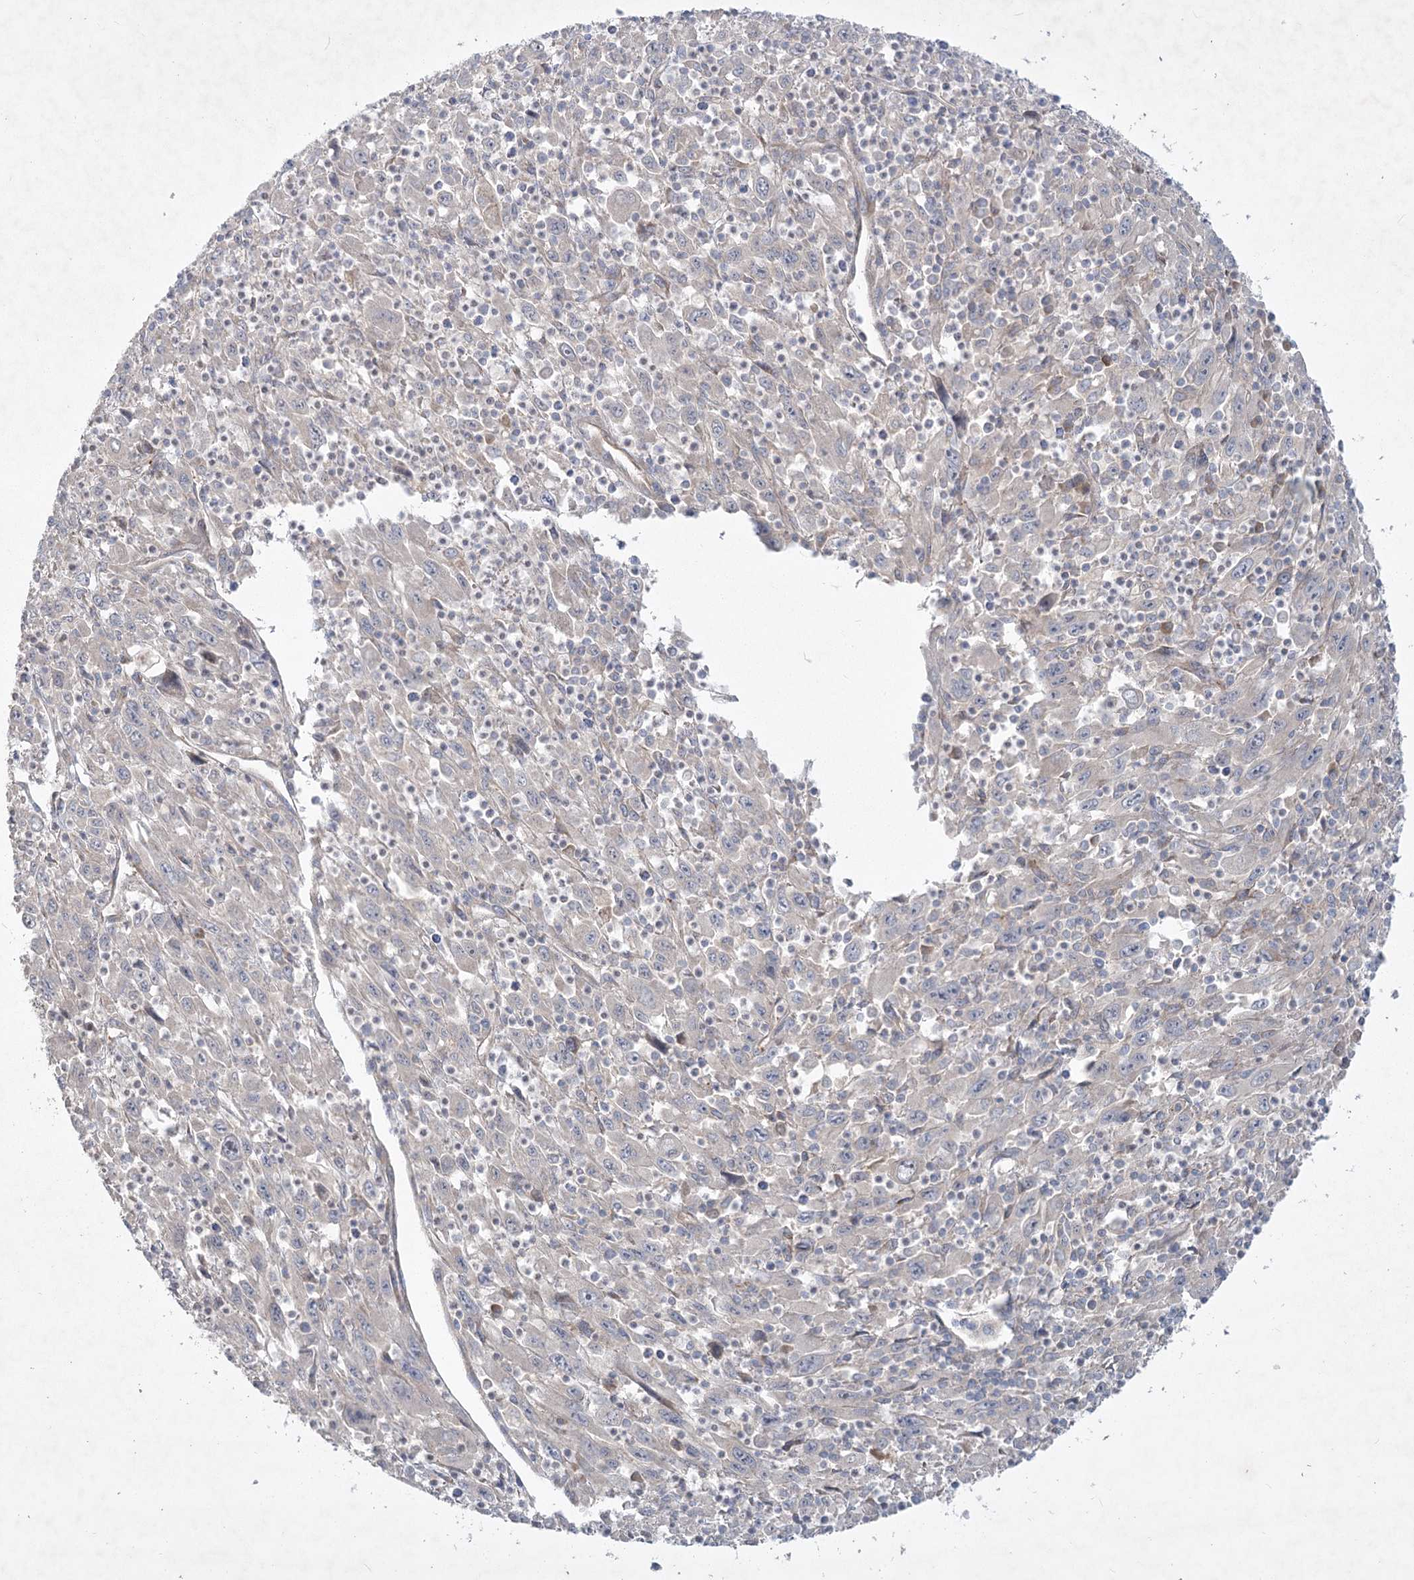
{"staining": {"intensity": "negative", "quantity": "none", "location": "none"}, "tissue": "melanoma", "cell_type": "Tumor cells", "image_type": "cancer", "snomed": [{"axis": "morphology", "description": "Malignant melanoma, Metastatic site"}, {"axis": "topography", "description": "Skin"}], "caption": "Tumor cells are negative for brown protein staining in melanoma.", "gene": "RIN2", "patient": {"sex": "female", "age": 56}}